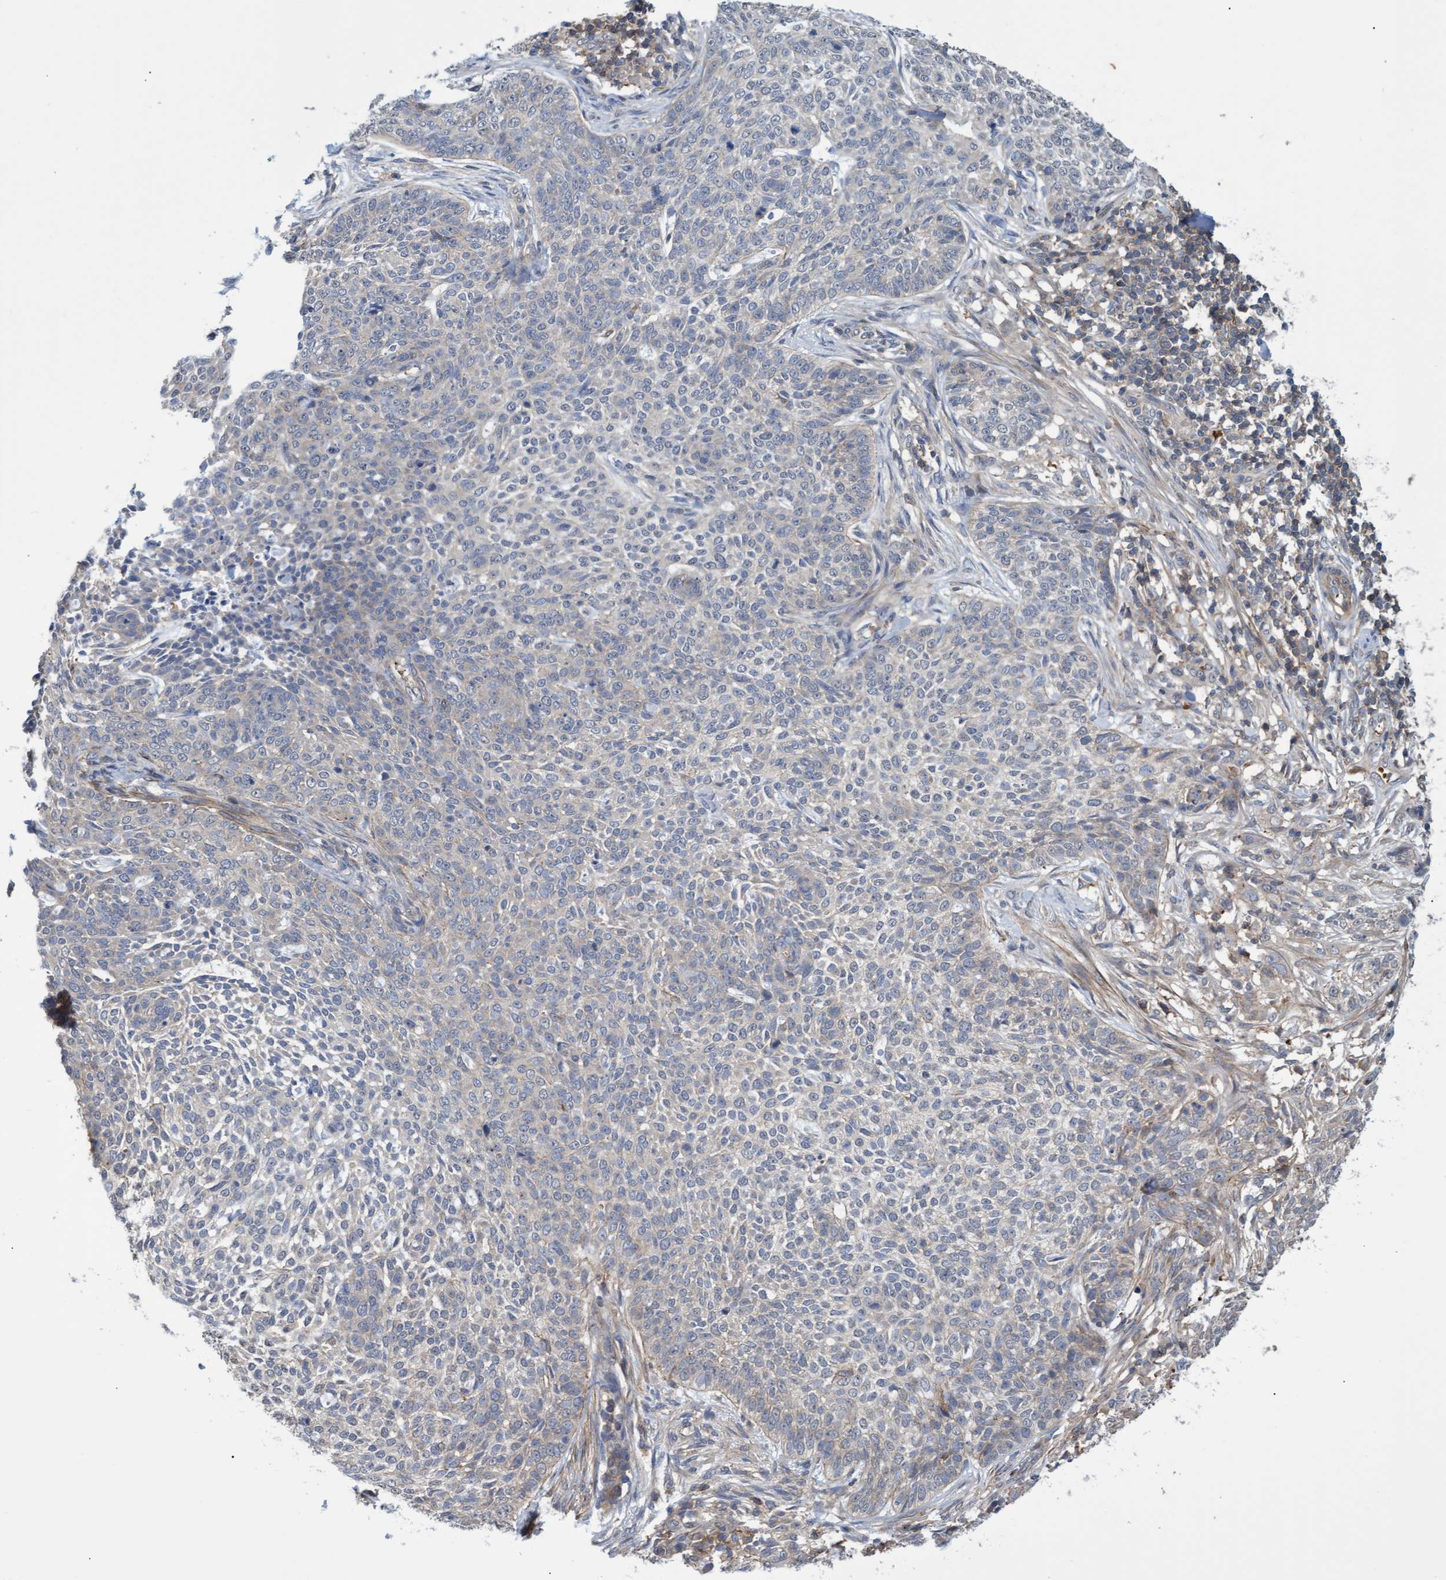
{"staining": {"intensity": "negative", "quantity": "none", "location": "none"}, "tissue": "skin cancer", "cell_type": "Tumor cells", "image_type": "cancer", "snomed": [{"axis": "morphology", "description": "Basal cell carcinoma"}, {"axis": "topography", "description": "Skin"}], "caption": "Skin cancer (basal cell carcinoma) was stained to show a protein in brown. There is no significant staining in tumor cells. (Immunohistochemistry, brightfield microscopy, high magnification).", "gene": "NAA15", "patient": {"sex": "female", "age": 64}}